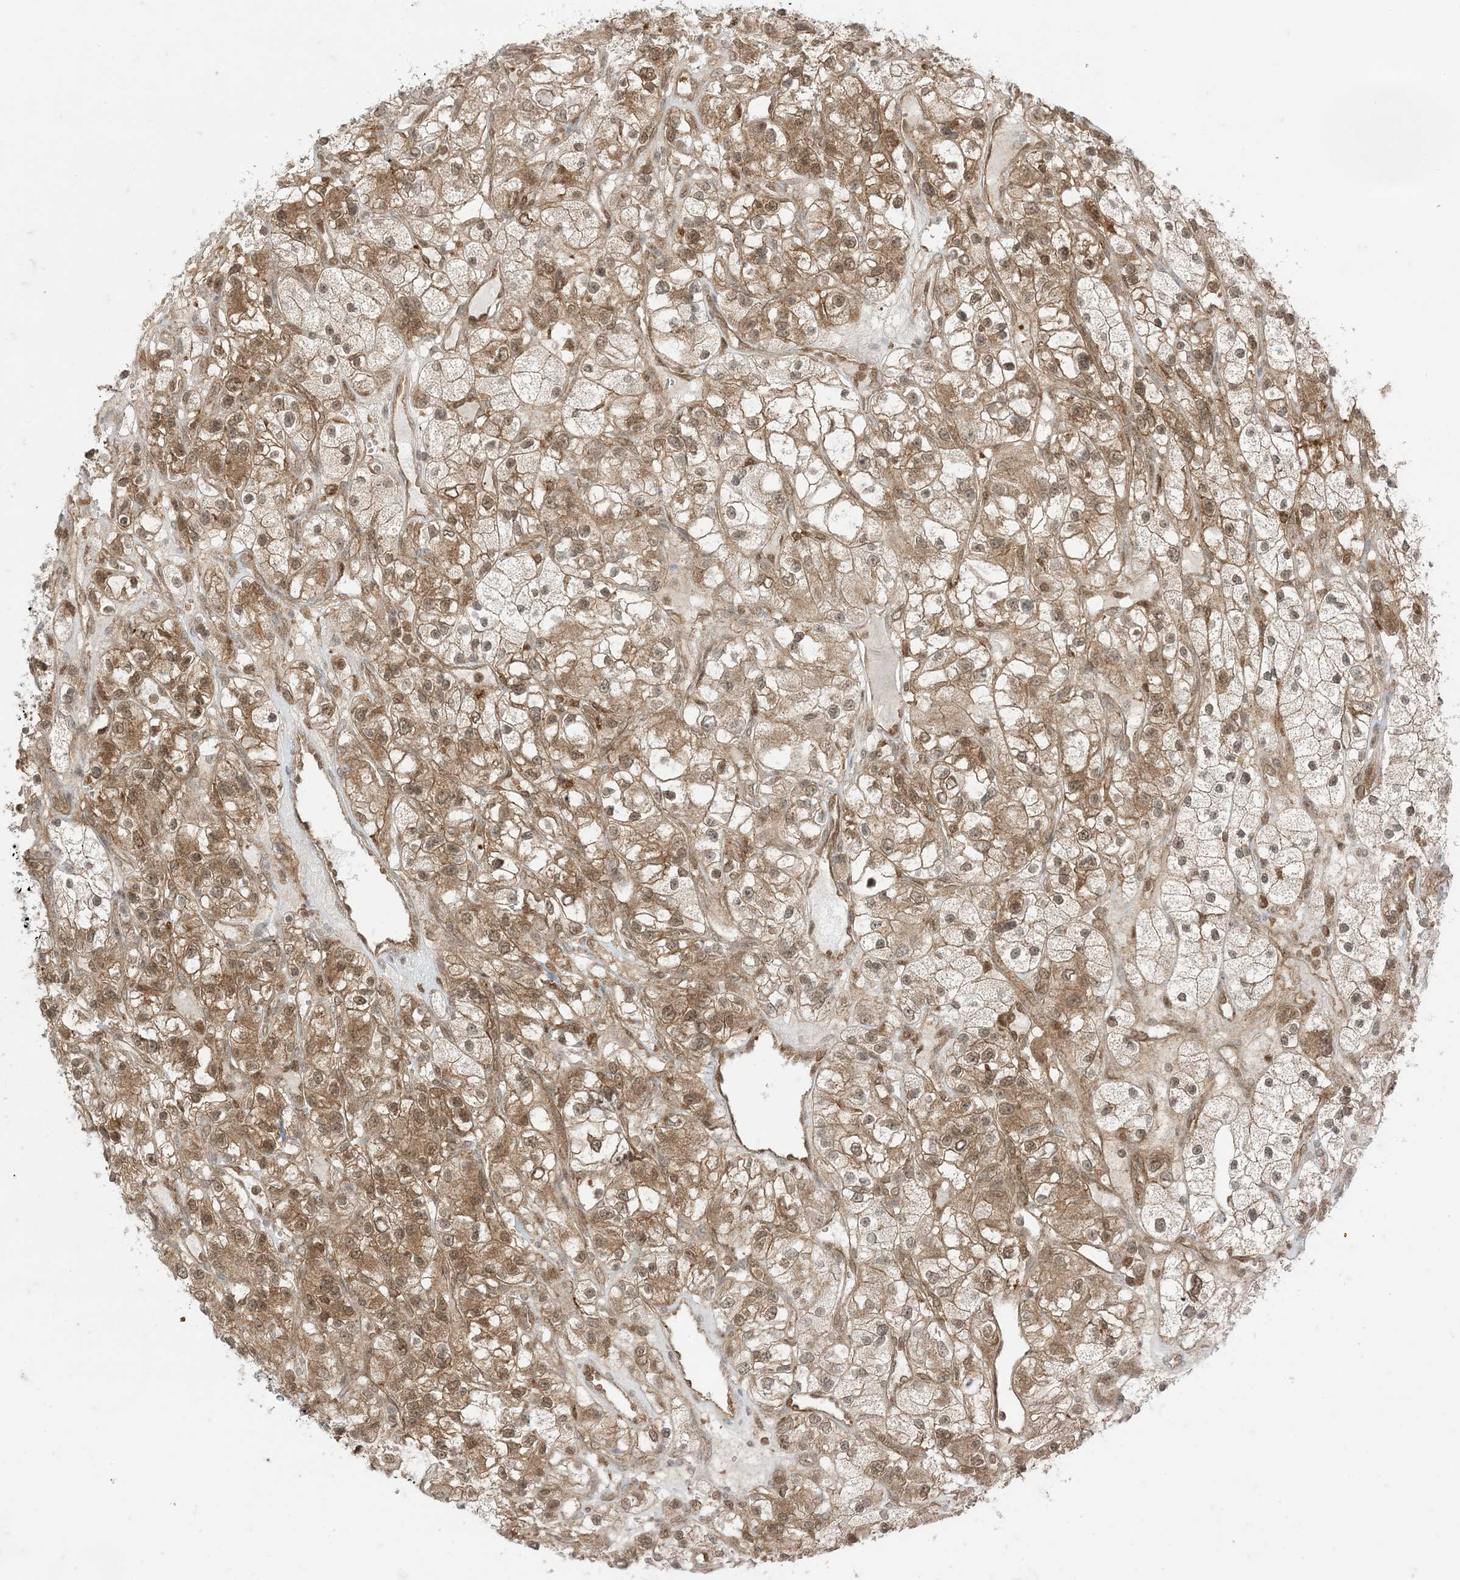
{"staining": {"intensity": "moderate", "quantity": ">75%", "location": "cytoplasmic/membranous,nuclear"}, "tissue": "renal cancer", "cell_type": "Tumor cells", "image_type": "cancer", "snomed": [{"axis": "morphology", "description": "Adenocarcinoma, NOS"}, {"axis": "topography", "description": "Kidney"}], "caption": "Immunohistochemistry (IHC) histopathology image of neoplastic tissue: renal adenocarcinoma stained using immunohistochemistry reveals medium levels of moderate protein expression localized specifically in the cytoplasmic/membranous and nuclear of tumor cells, appearing as a cytoplasmic/membranous and nuclear brown color.", "gene": "PTPA", "patient": {"sex": "female", "age": 57}}